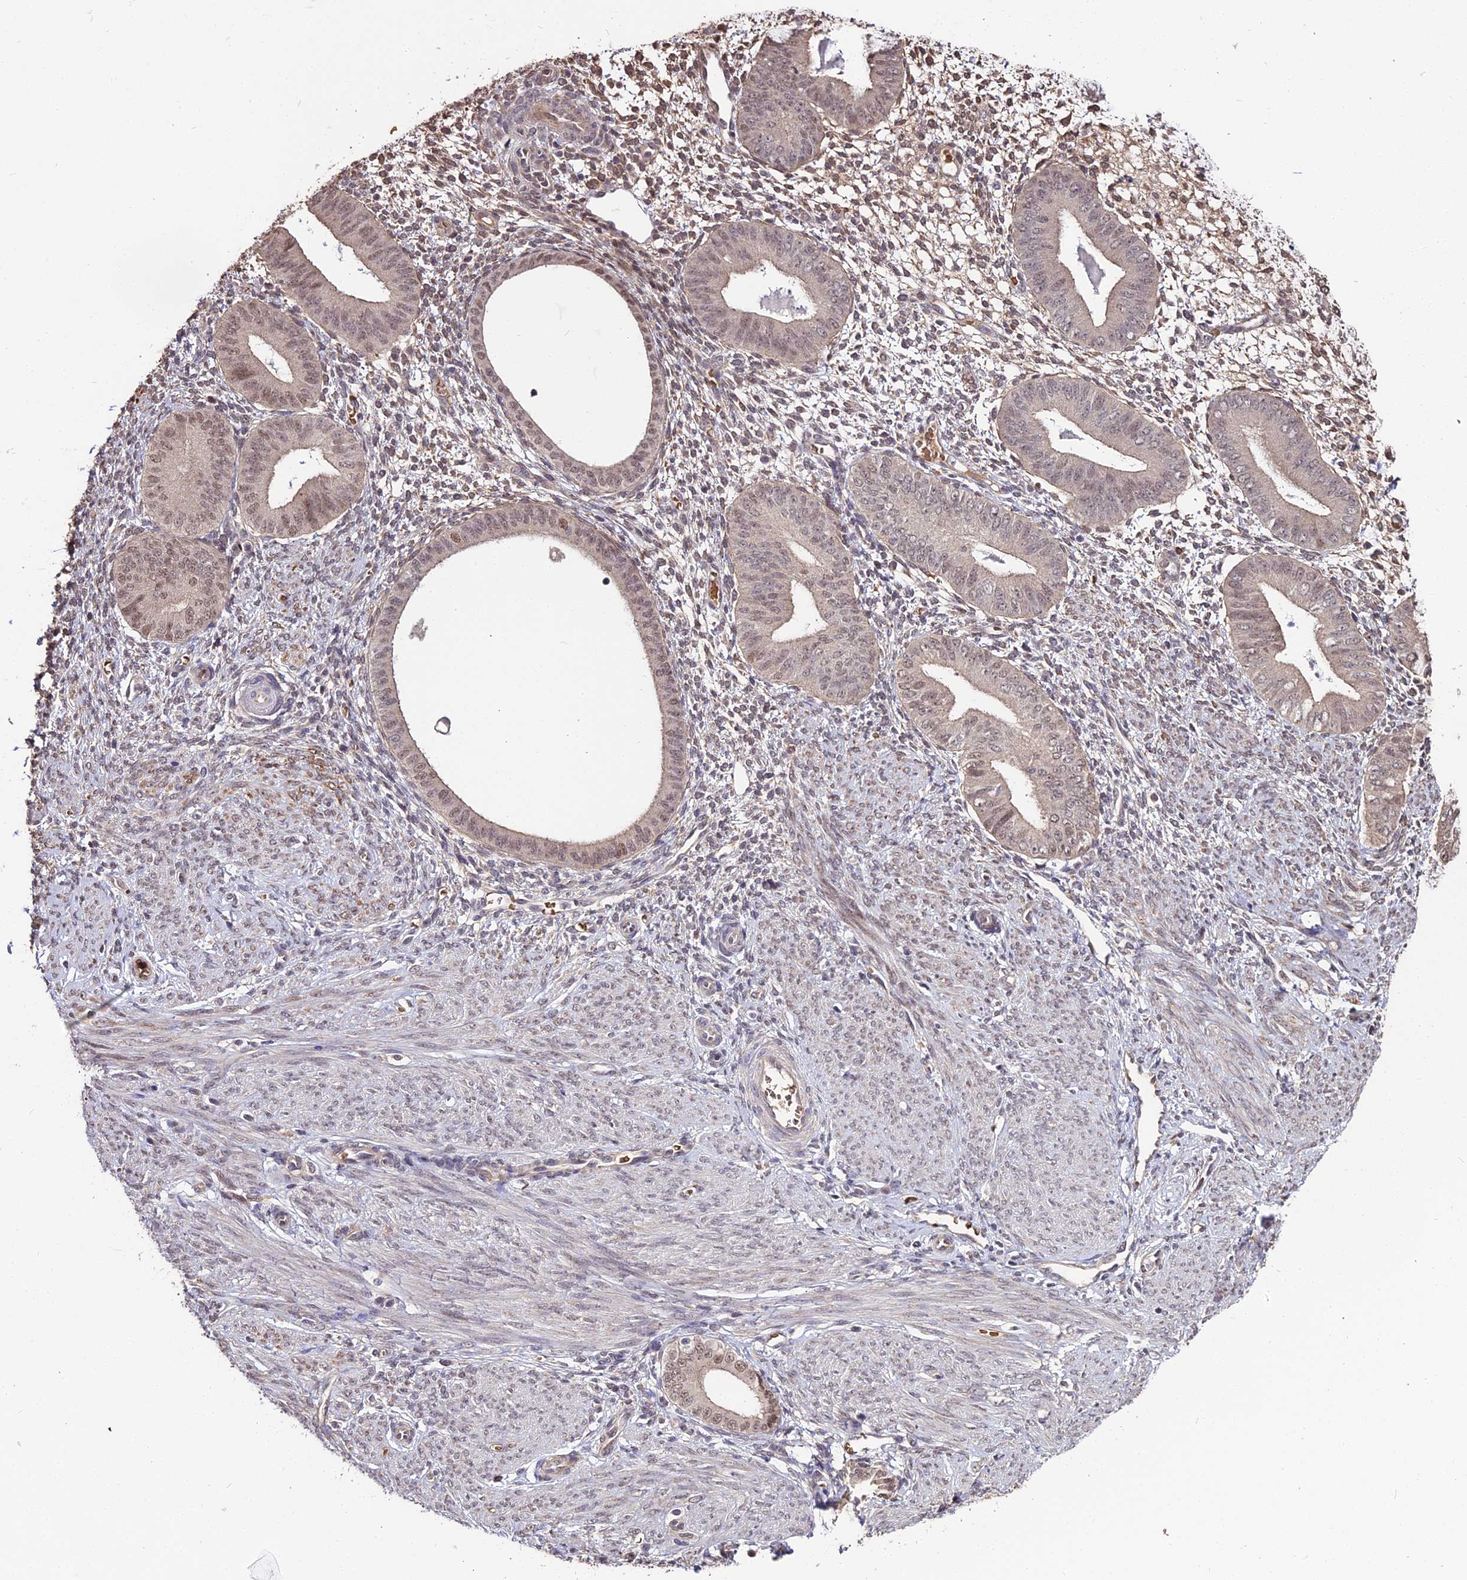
{"staining": {"intensity": "weak", "quantity": "<25%", "location": "cytoplasmic/membranous"}, "tissue": "endometrium", "cell_type": "Cells in endometrial stroma", "image_type": "normal", "snomed": [{"axis": "morphology", "description": "Normal tissue, NOS"}, {"axis": "topography", "description": "Endometrium"}], "caption": "IHC histopathology image of unremarkable human endometrium stained for a protein (brown), which demonstrates no expression in cells in endometrial stroma.", "gene": "ZDBF2", "patient": {"sex": "female", "age": 49}}